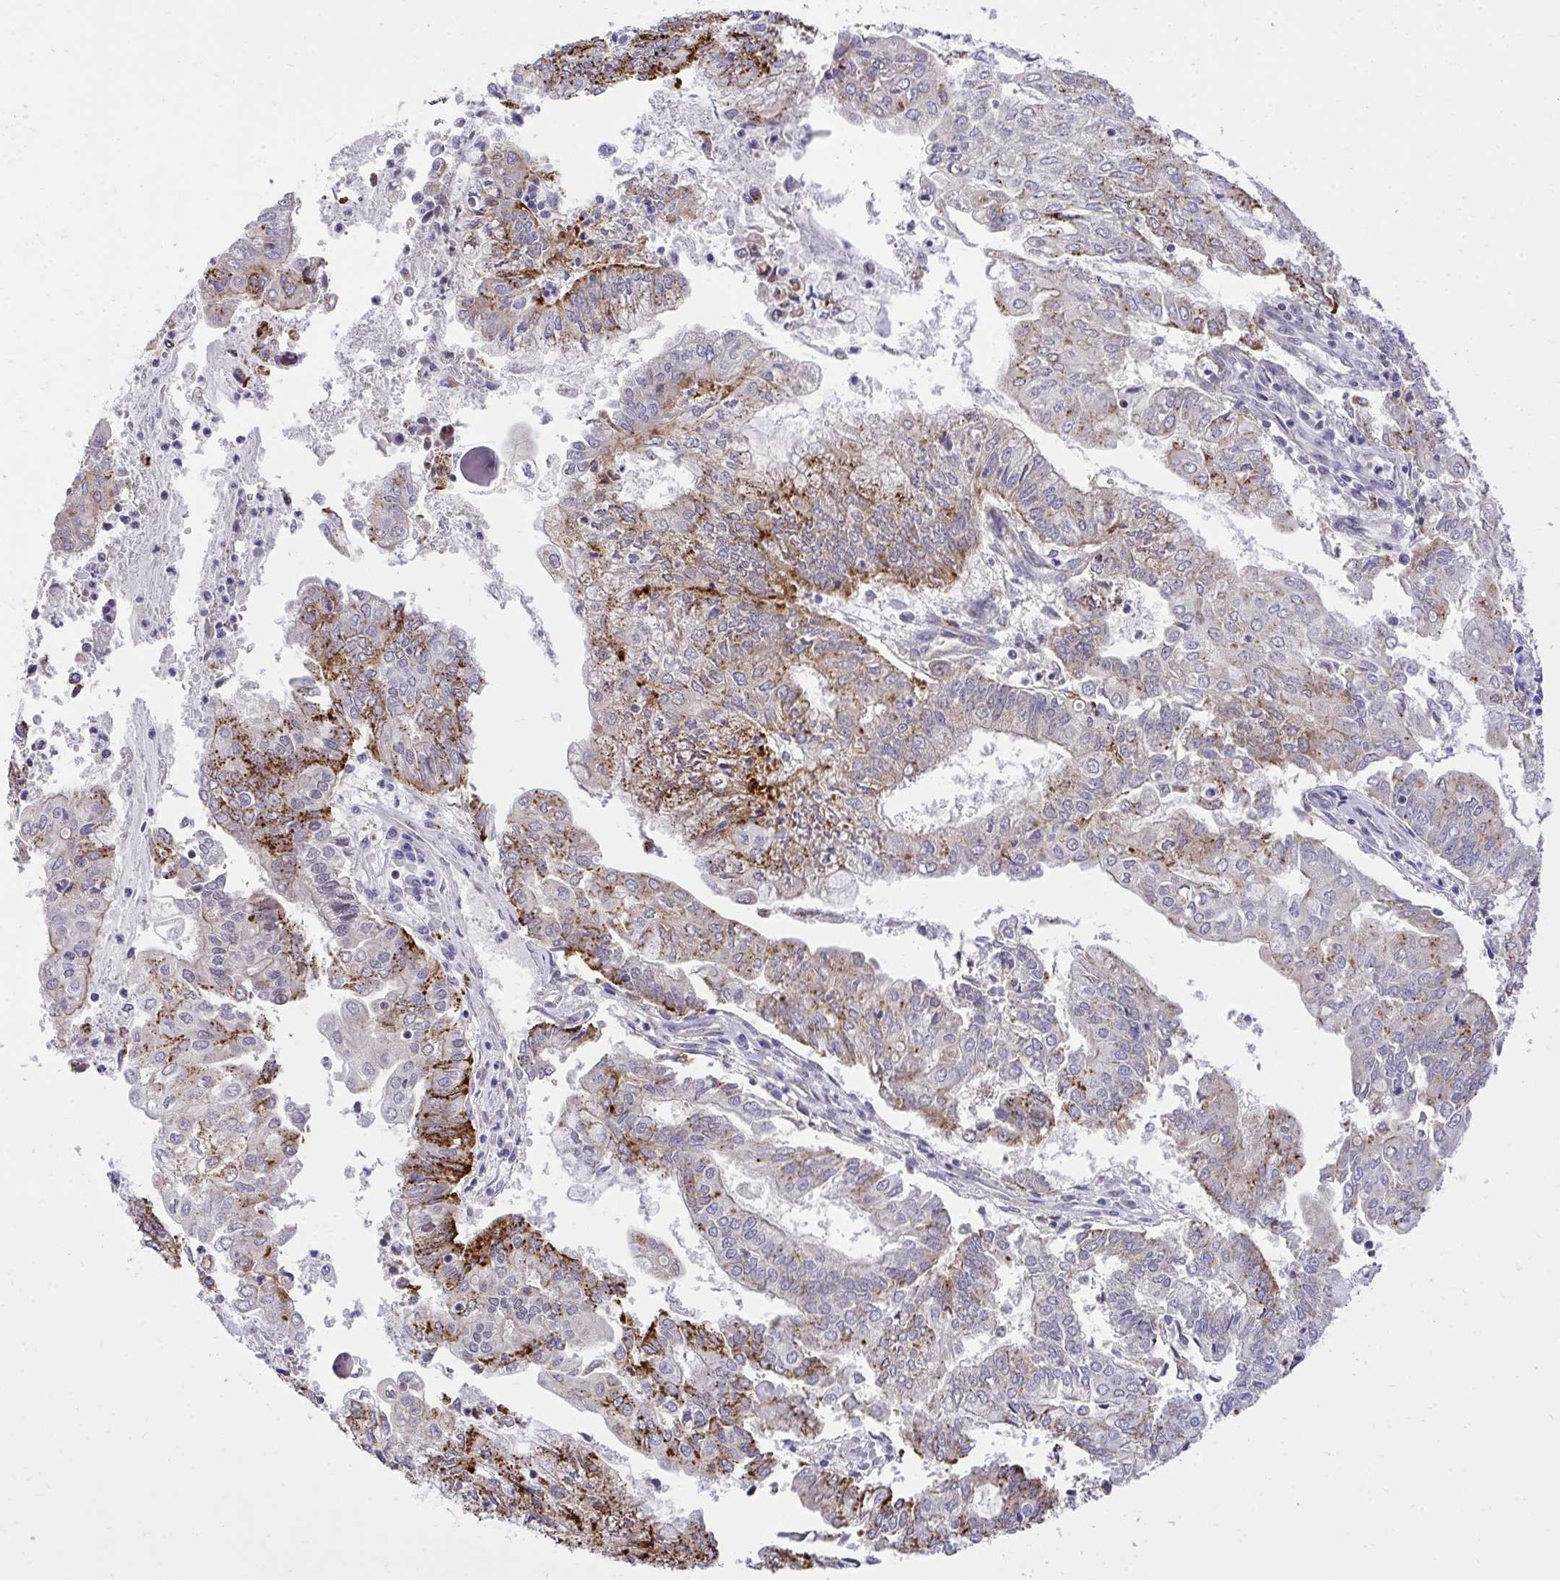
{"staining": {"intensity": "moderate", "quantity": "<25%", "location": "cytoplasmic/membranous"}, "tissue": "endometrial cancer", "cell_type": "Tumor cells", "image_type": "cancer", "snomed": [{"axis": "morphology", "description": "Adenocarcinoma, NOS"}, {"axis": "topography", "description": "Endometrium"}], "caption": "Tumor cells exhibit low levels of moderate cytoplasmic/membranous positivity in about <25% of cells in endometrial cancer. The protein of interest is shown in brown color, while the nuclei are stained blue.", "gene": "XAF1", "patient": {"sex": "female", "age": 61}}